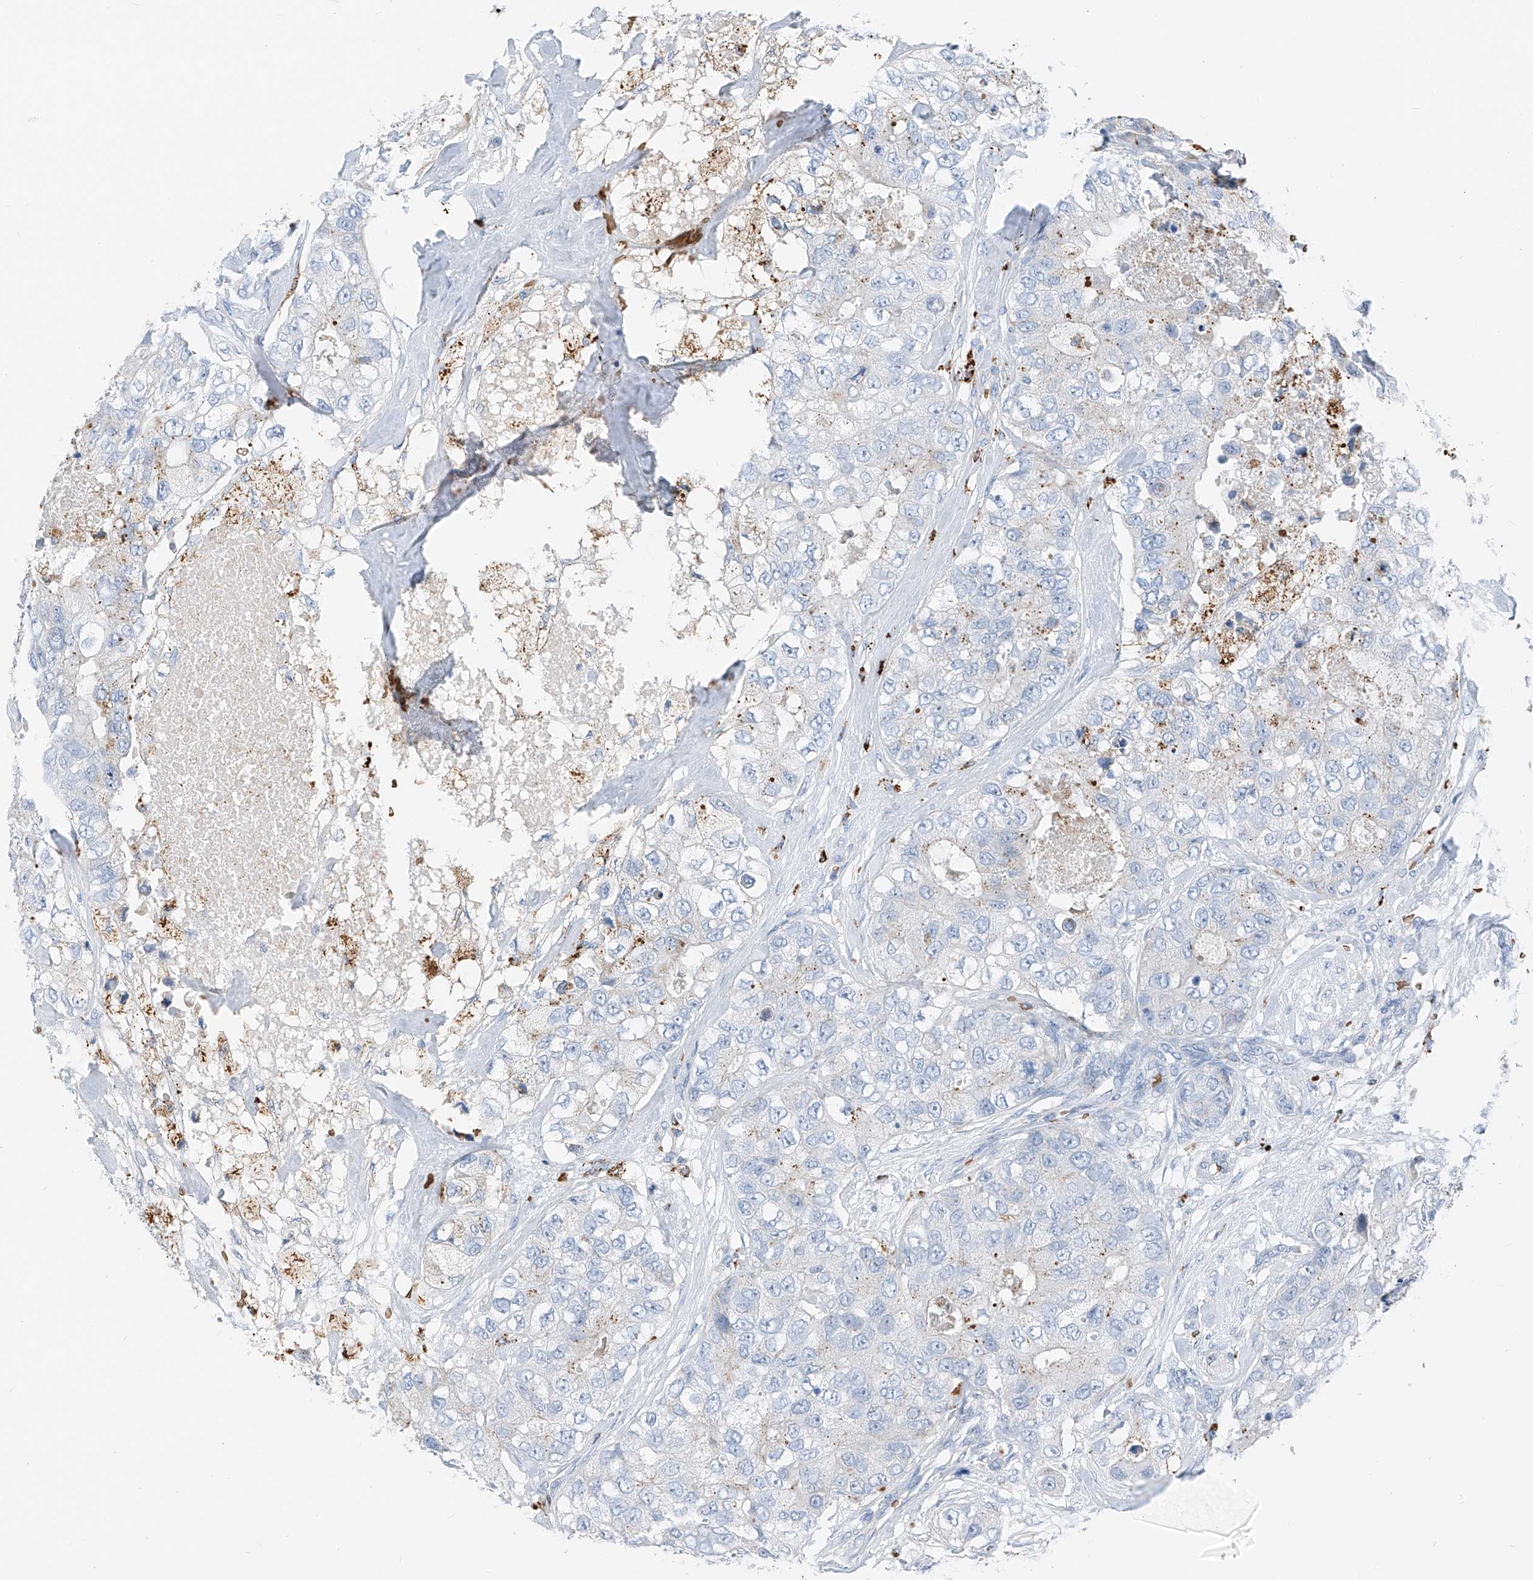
{"staining": {"intensity": "weak", "quantity": "<25%", "location": "cytoplasmic/membranous"}, "tissue": "breast cancer", "cell_type": "Tumor cells", "image_type": "cancer", "snomed": [{"axis": "morphology", "description": "Duct carcinoma"}, {"axis": "topography", "description": "Breast"}], "caption": "An immunohistochemistry image of breast cancer is shown. There is no staining in tumor cells of breast cancer.", "gene": "PRSS23", "patient": {"sex": "female", "age": 62}}